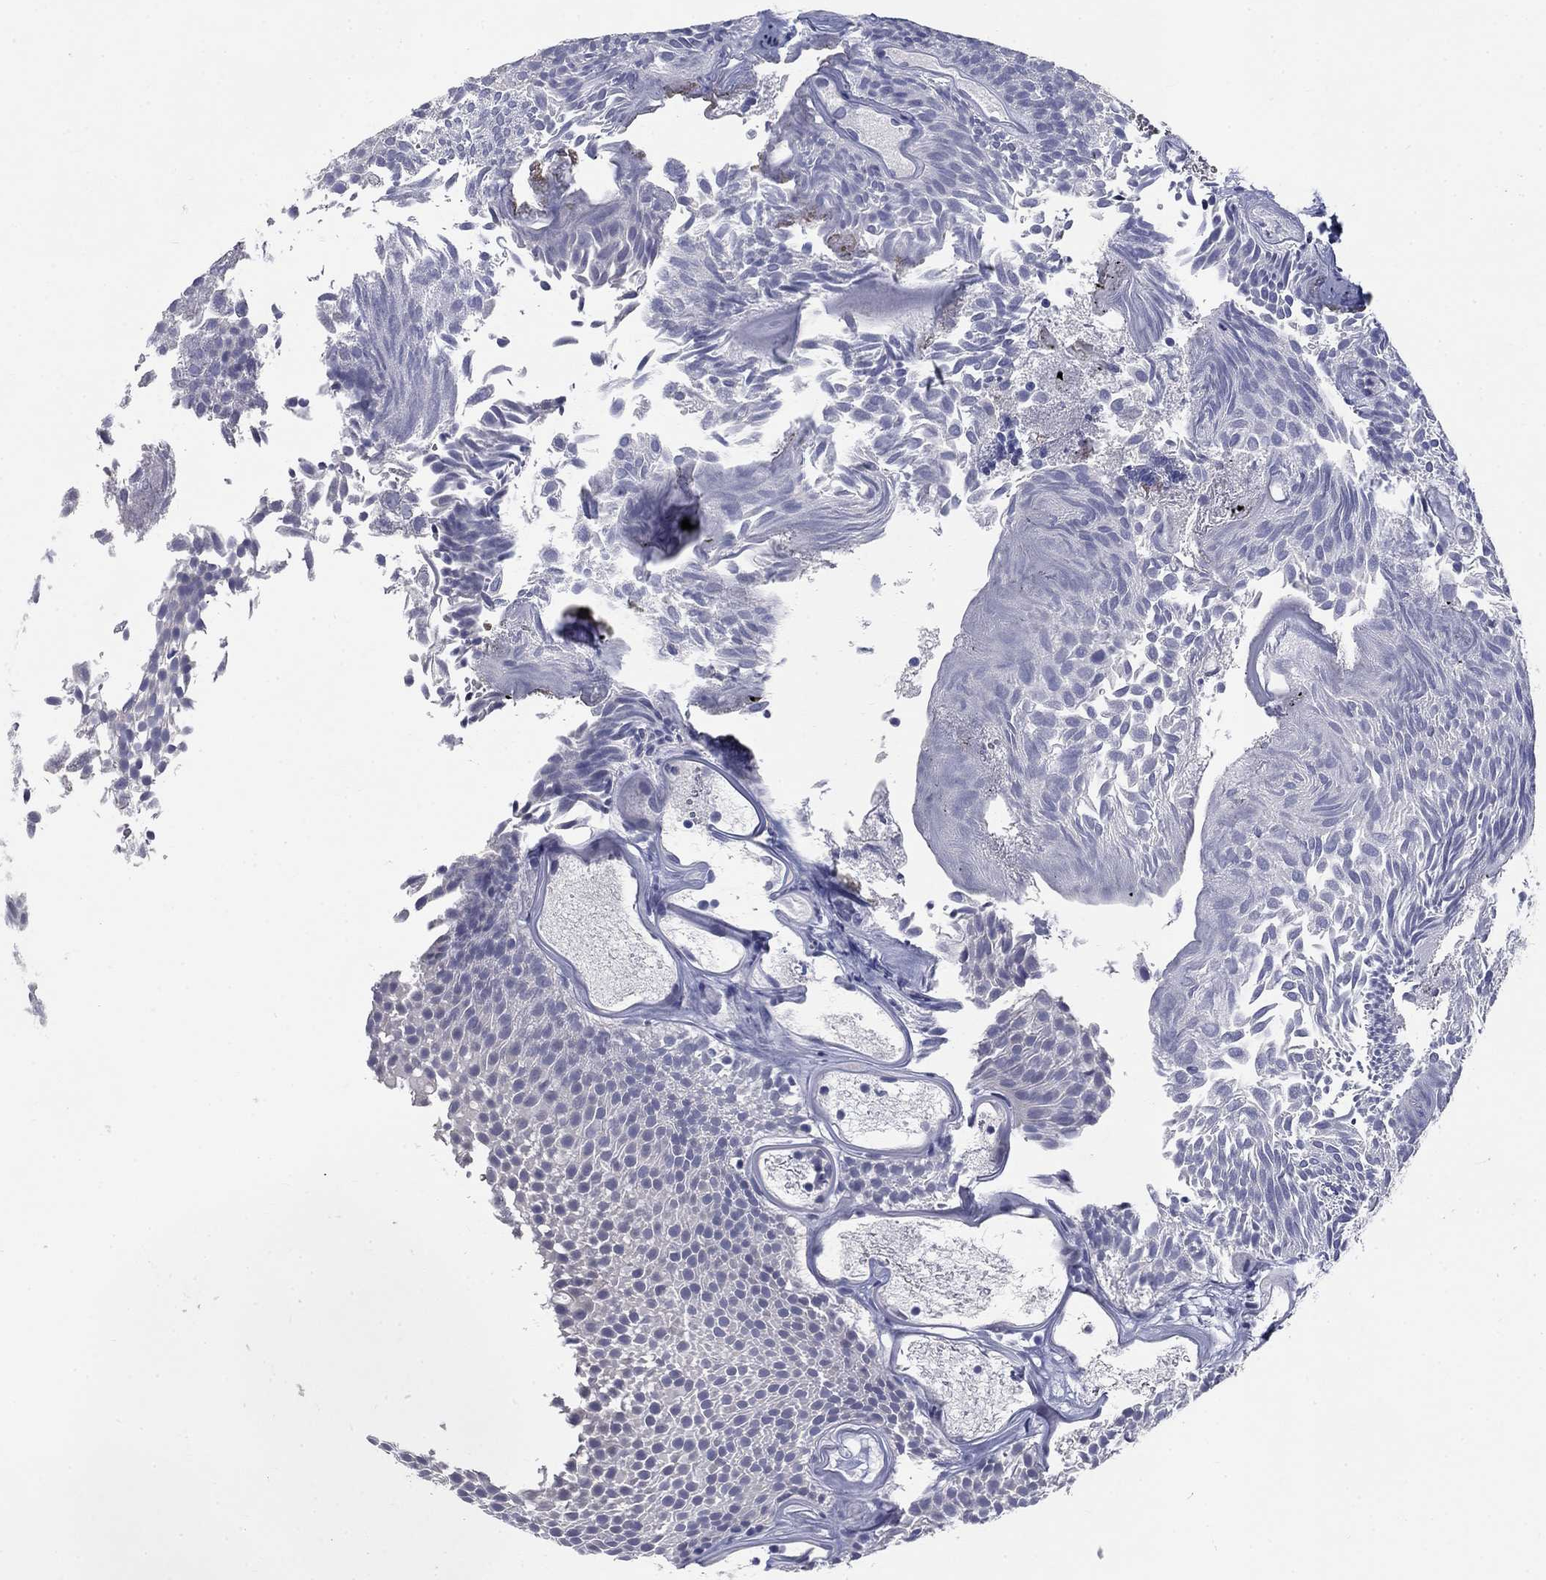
{"staining": {"intensity": "negative", "quantity": "none", "location": "none"}, "tissue": "urothelial cancer", "cell_type": "Tumor cells", "image_type": "cancer", "snomed": [{"axis": "morphology", "description": "Urothelial carcinoma, Low grade"}, {"axis": "topography", "description": "Urinary bladder"}], "caption": "A histopathology image of urothelial cancer stained for a protein displays no brown staining in tumor cells.", "gene": "ELAVL4", "patient": {"sex": "male", "age": 52}}